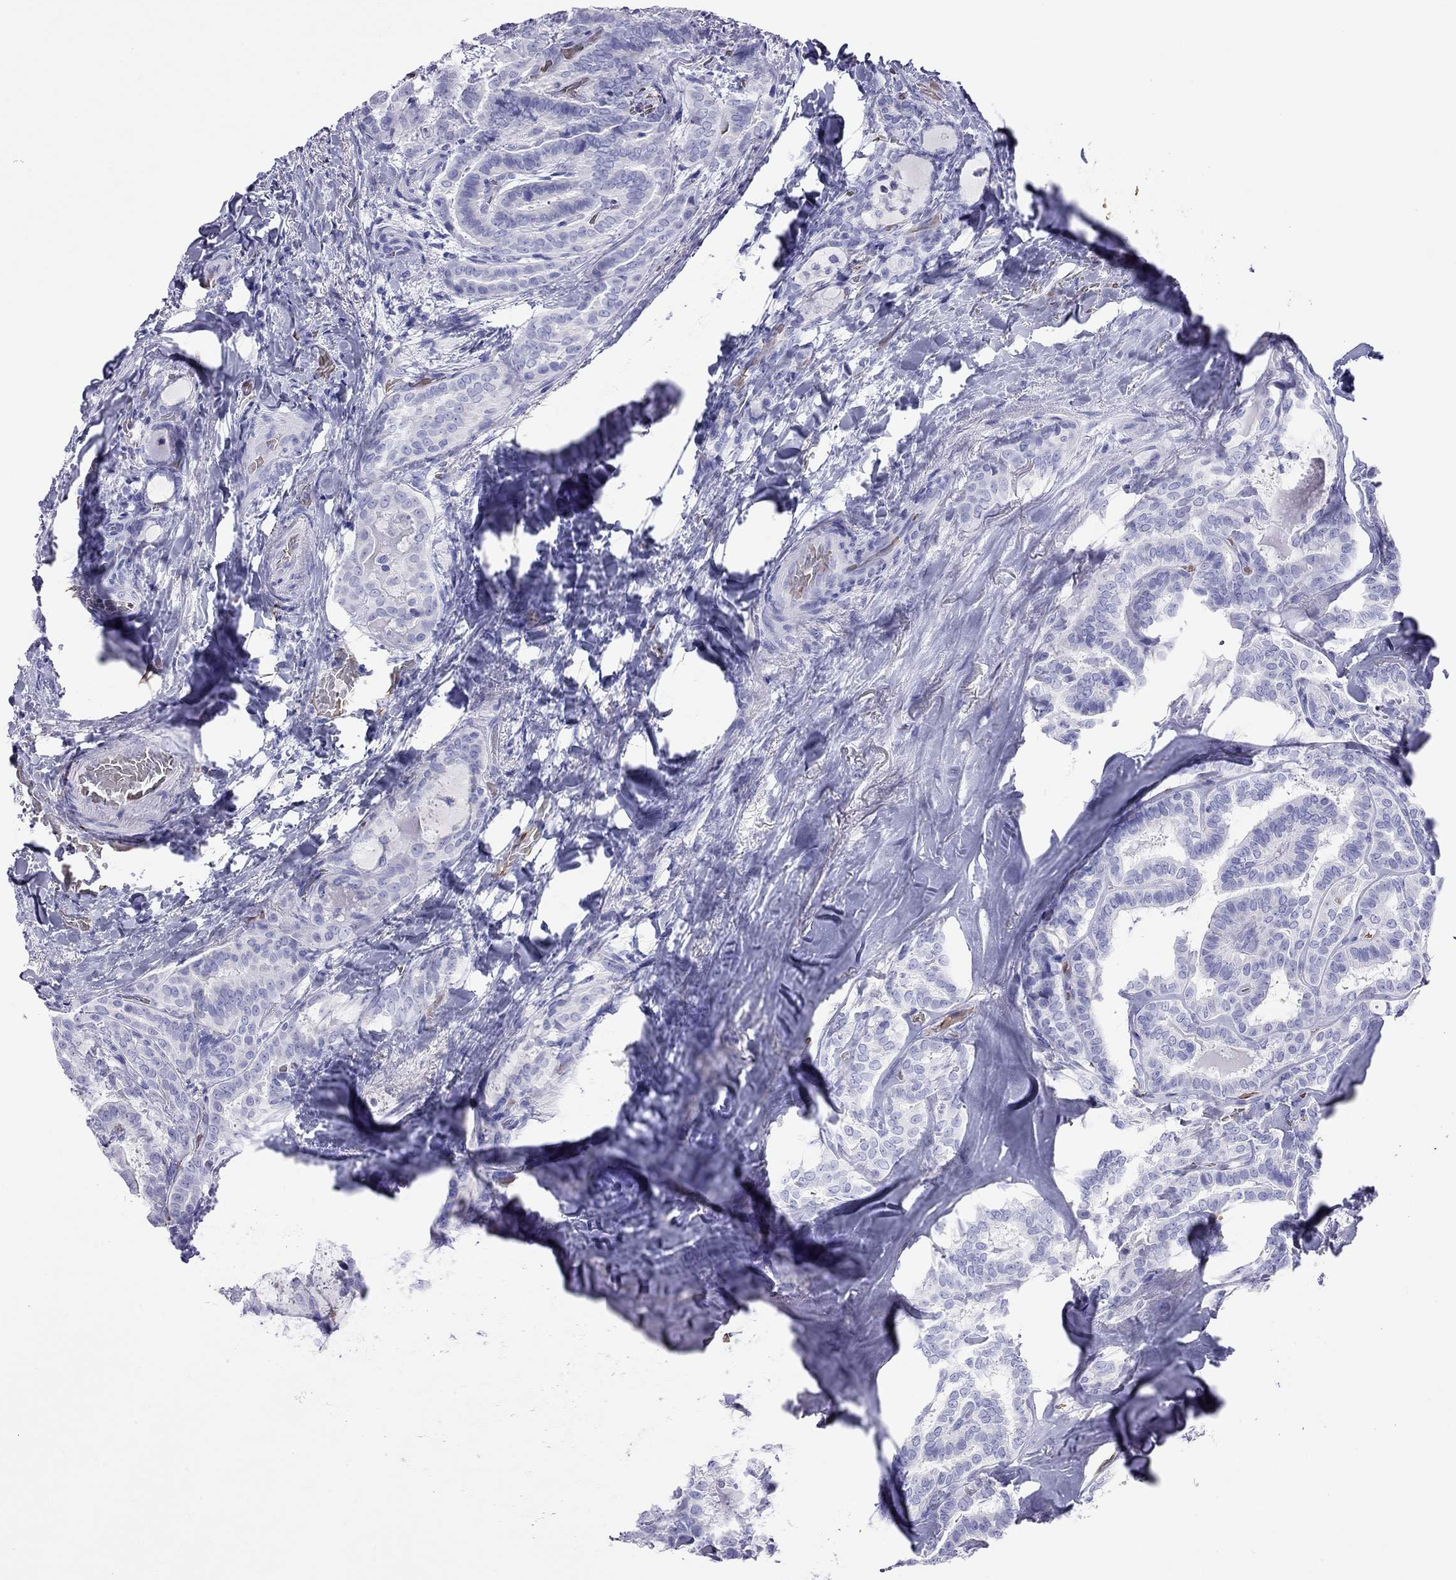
{"staining": {"intensity": "negative", "quantity": "none", "location": "none"}, "tissue": "thyroid cancer", "cell_type": "Tumor cells", "image_type": "cancer", "snomed": [{"axis": "morphology", "description": "Papillary adenocarcinoma, NOS"}, {"axis": "topography", "description": "Thyroid gland"}], "caption": "An immunohistochemistry image of thyroid papillary adenocarcinoma is shown. There is no staining in tumor cells of thyroid papillary adenocarcinoma.", "gene": "PTPRN", "patient": {"sex": "female", "age": 39}}